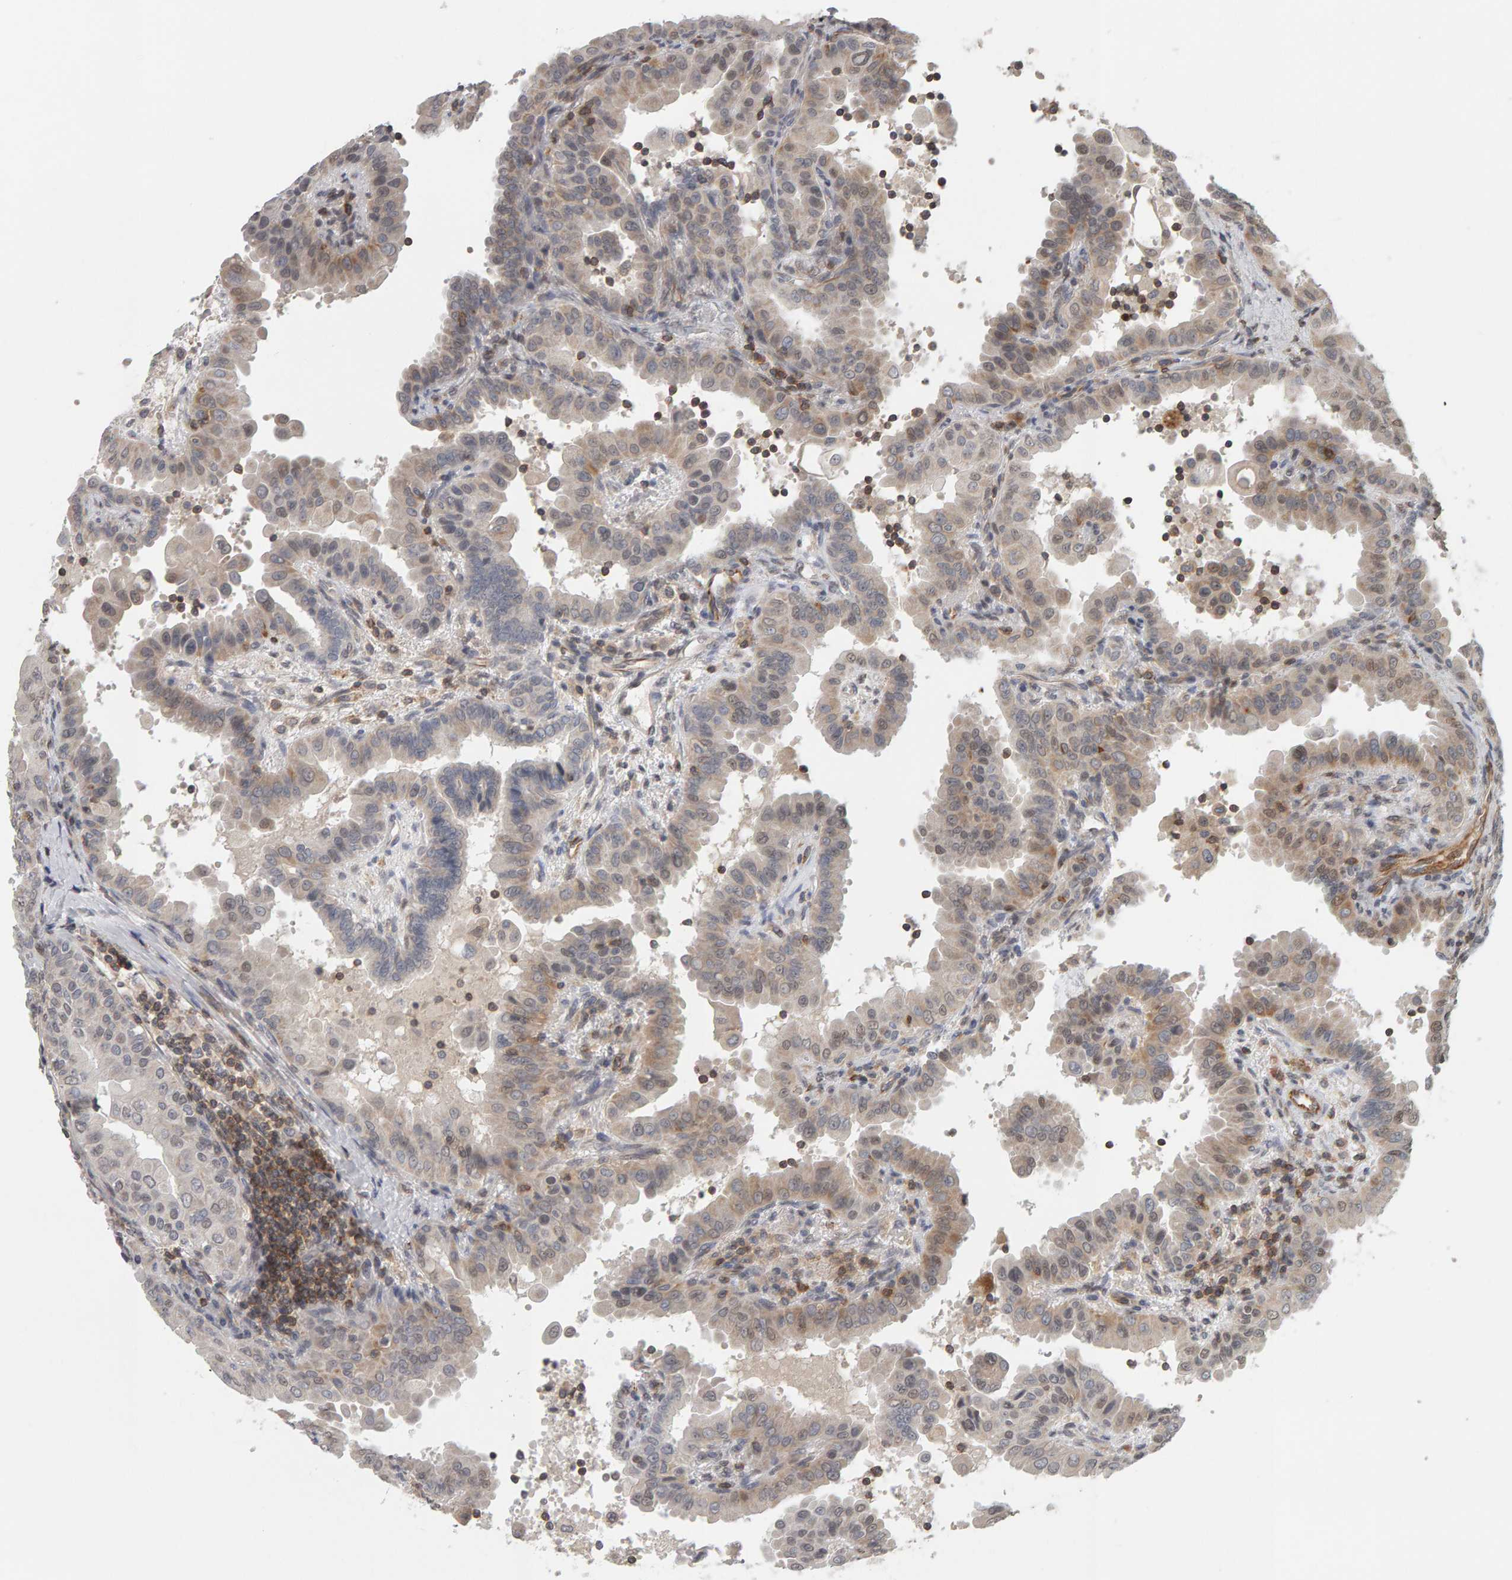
{"staining": {"intensity": "weak", "quantity": "<25%", "location": "cytoplasmic/membranous"}, "tissue": "thyroid cancer", "cell_type": "Tumor cells", "image_type": "cancer", "snomed": [{"axis": "morphology", "description": "Papillary adenocarcinoma, NOS"}, {"axis": "topography", "description": "Thyroid gland"}], "caption": "Immunohistochemical staining of human thyroid cancer (papillary adenocarcinoma) displays no significant positivity in tumor cells.", "gene": "TEFM", "patient": {"sex": "male", "age": 33}}